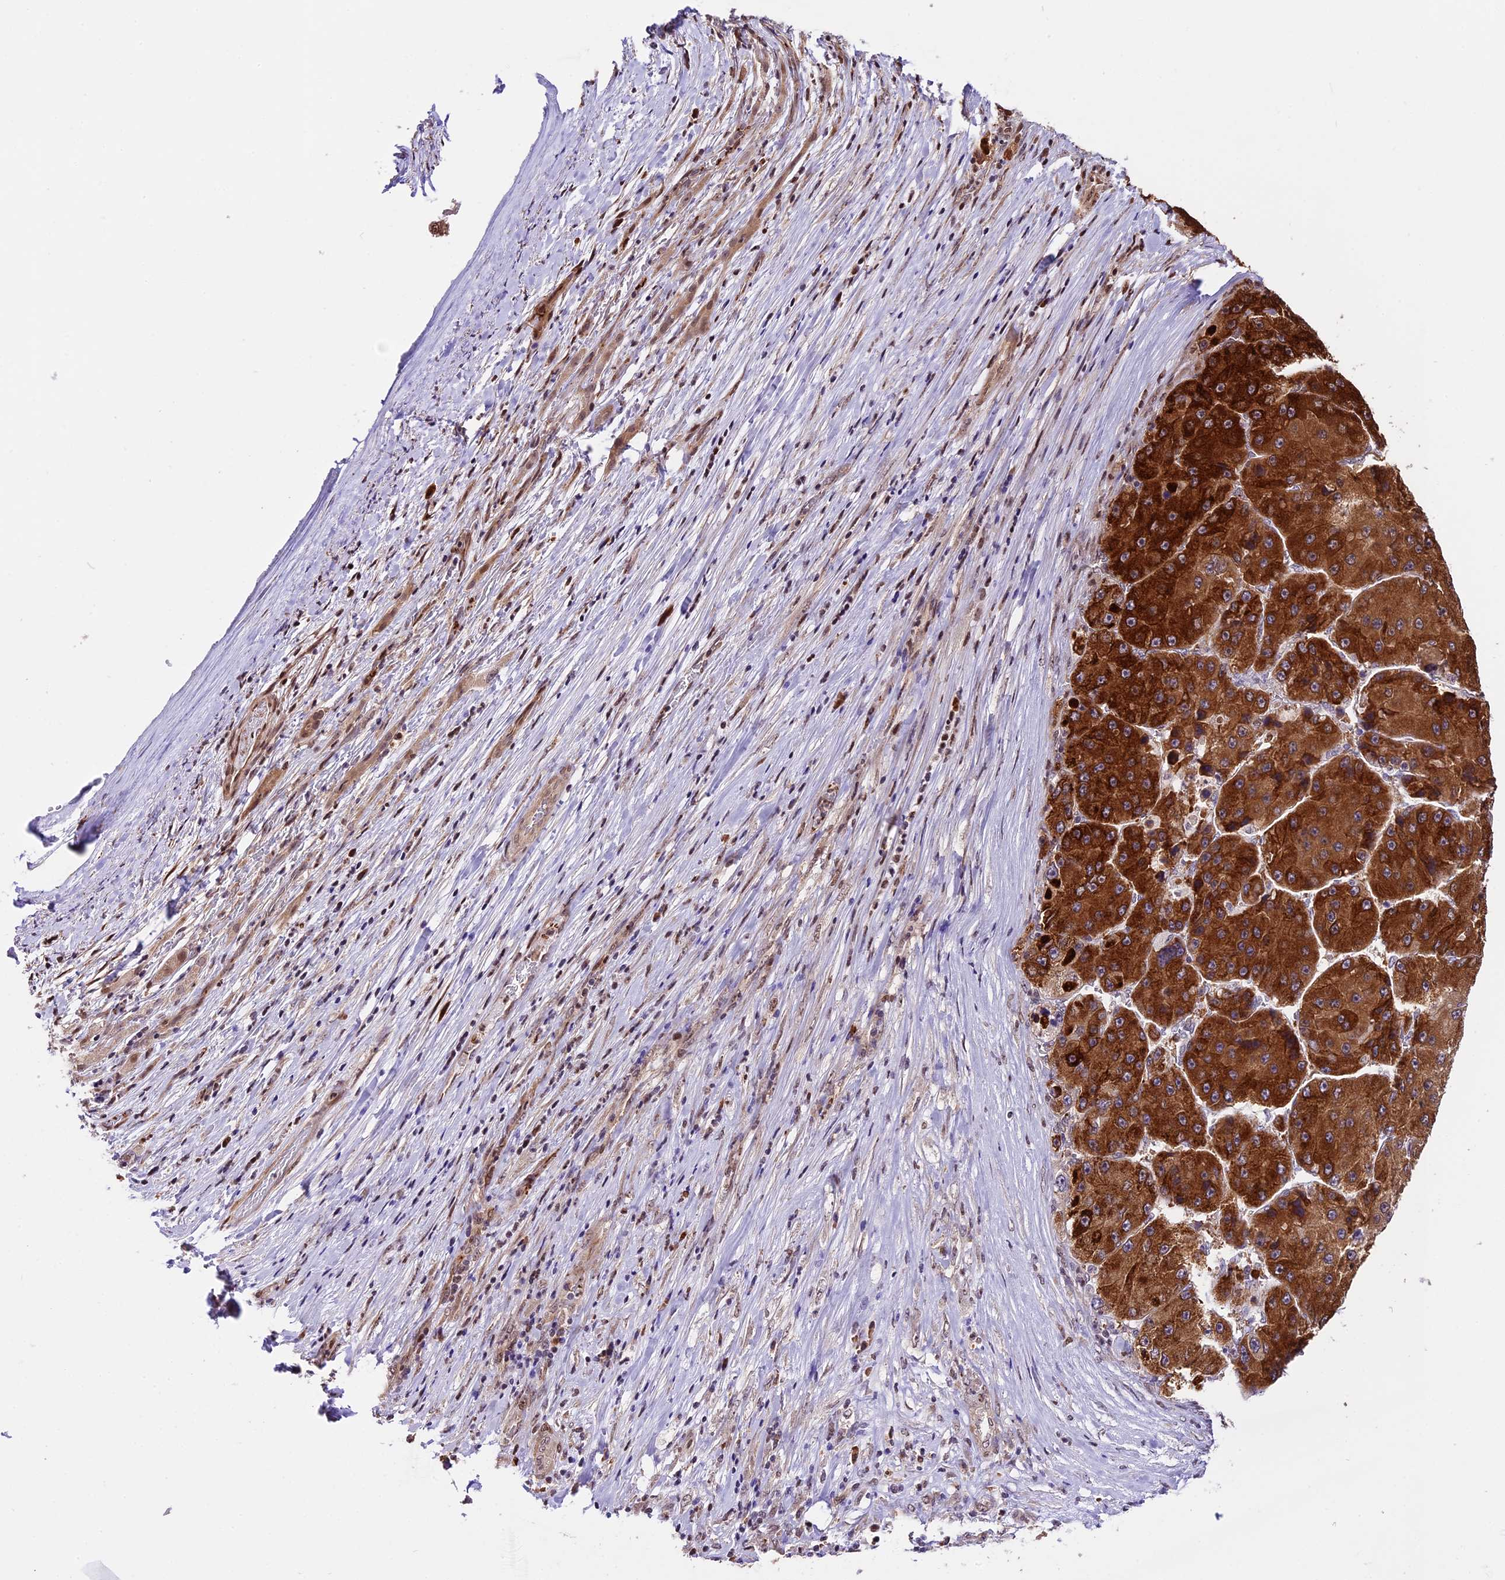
{"staining": {"intensity": "strong", "quantity": ">75%", "location": "cytoplasmic/membranous"}, "tissue": "liver cancer", "cell_type": "Tumor cells", "image_type": "cancer", "snomed": [{"axis": "morphology", "description": "Carcinoma, Hepatocellular, NOS"}, {"axis": "topography", "description": "Liver"}], "caption": "Immunohistochemical staining of liver hepatocellular carcinoma reveals high levels of strong cytoplasmic/membranous protein staining in approximately >75% of tumor cells.", "gene": "HERPUD1", "patient": {"sex": "female", "age": 73}}